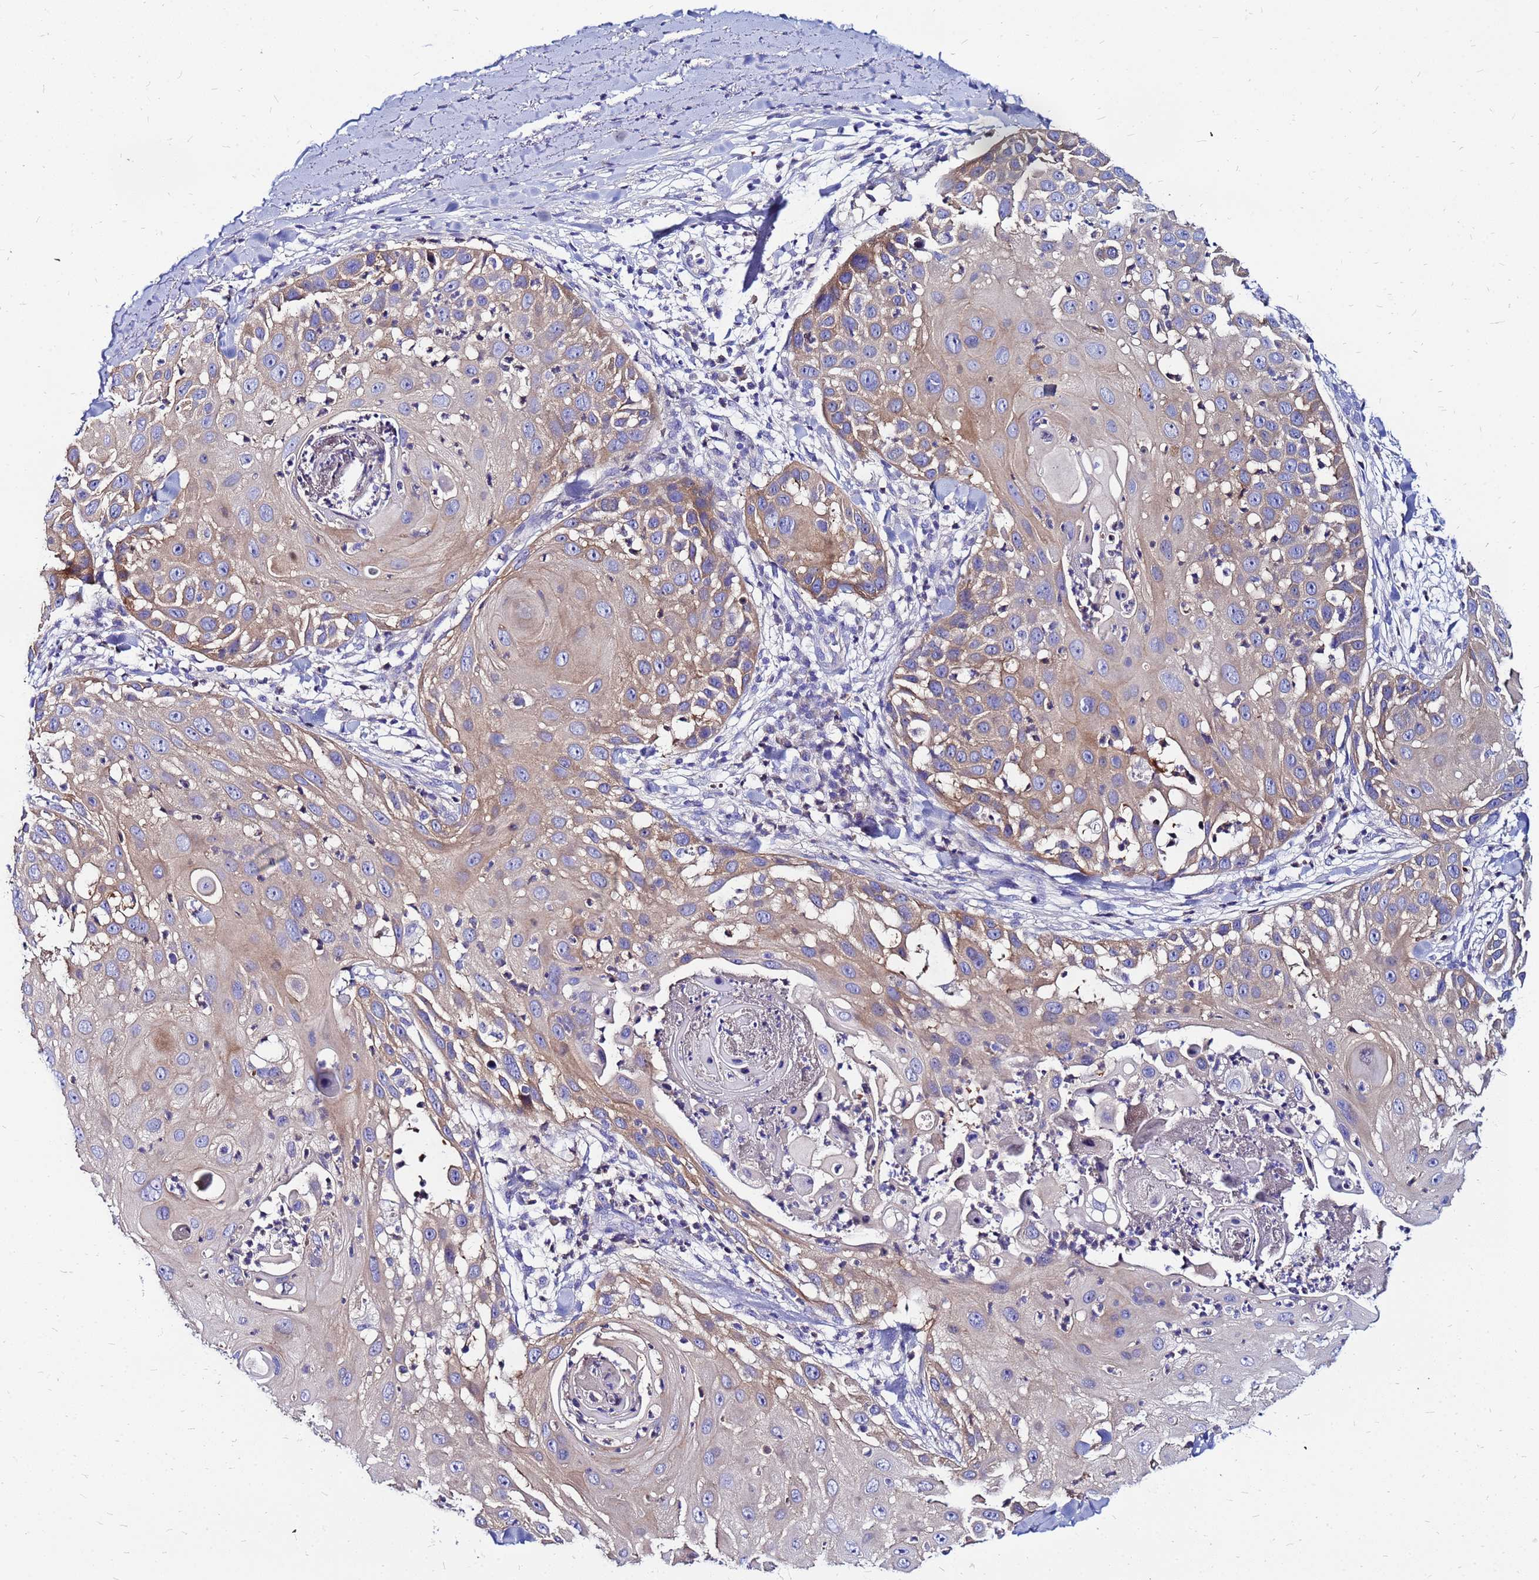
{"staining": {"intensity": "moderate", "quantity": "<25%", "location": "cytoplasmic/membranous"}, "tissue": "skin cancer", "cell_type": "Tumor cells", "image_type": "cancer", "snomed": [{"axis": "morphology", "description": "Squamous cell carcinoma, NOS"}, {"axis": "topography", "description": "Skin"}], "caption": "Tumor cells reveal low levels of moderate cytoplasmic/membranous staining in about <25% of cells in human squamous cell carcinoma (skin).", "gene": "ARHGEF5", "patient": {"sex": "female", "age": 44}}